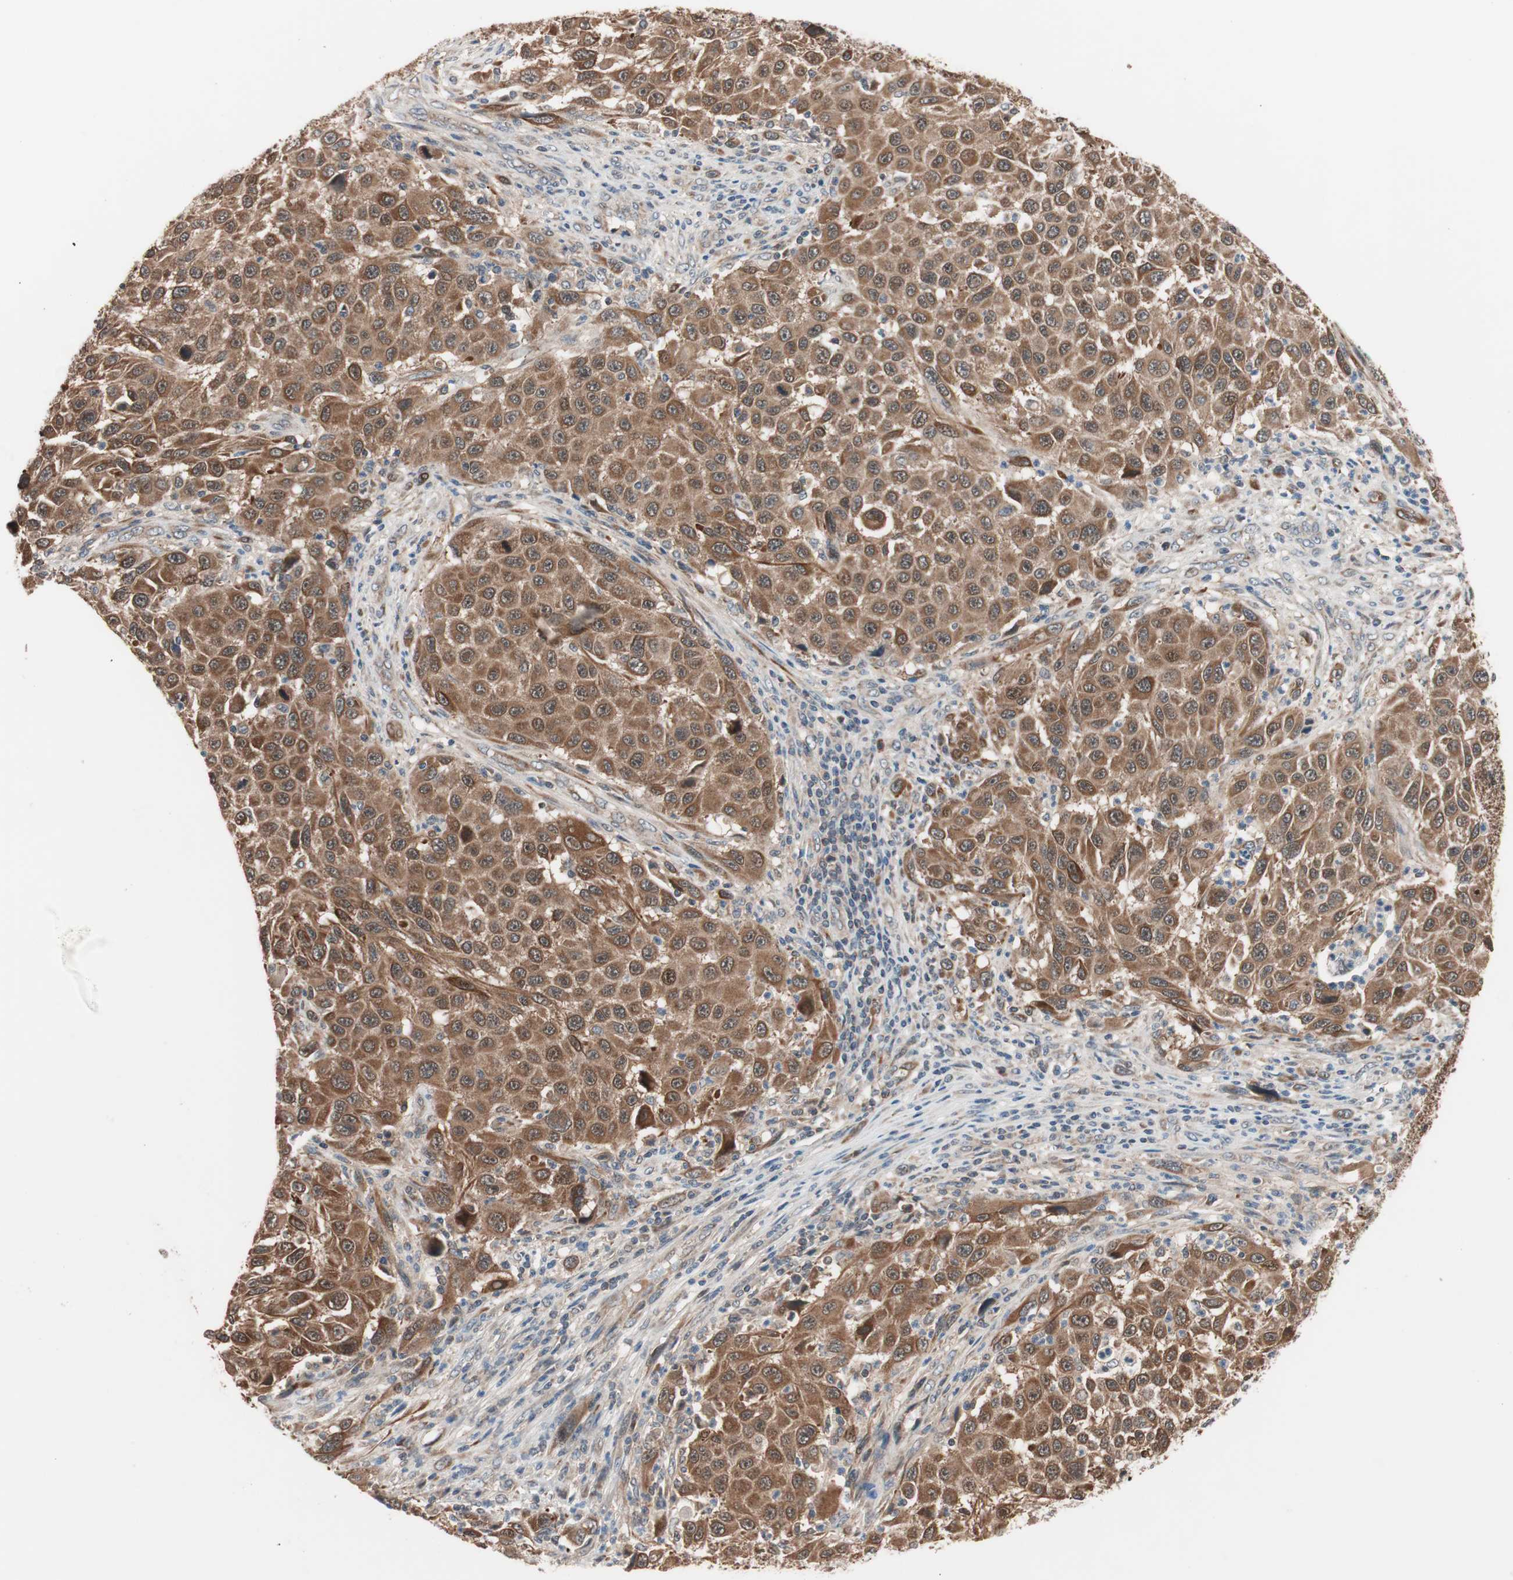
{"staining": {"intensity": "moderate", "quantity": ">75%", "location": "cytoplasmic/membranous"}, "tissue": "melanoma", "cell_type": "Tumor cells", "image_type": "cancer", "snomed": [{"axis": "morphology", "description": "Malignant melanoma, Metastatic site"}, {"axis": "topography", "description": "Lymph node"}], "caption": "High-power microscopy captured an immunohistochemistry (IHC) image of malignant melanoma (metastatic site), revealing moderate cytoplasmic/membranous expression in approximately >75% of tumor cells.", "gene": "HMBS", "patient": {"sex": "male", "age": 61}}